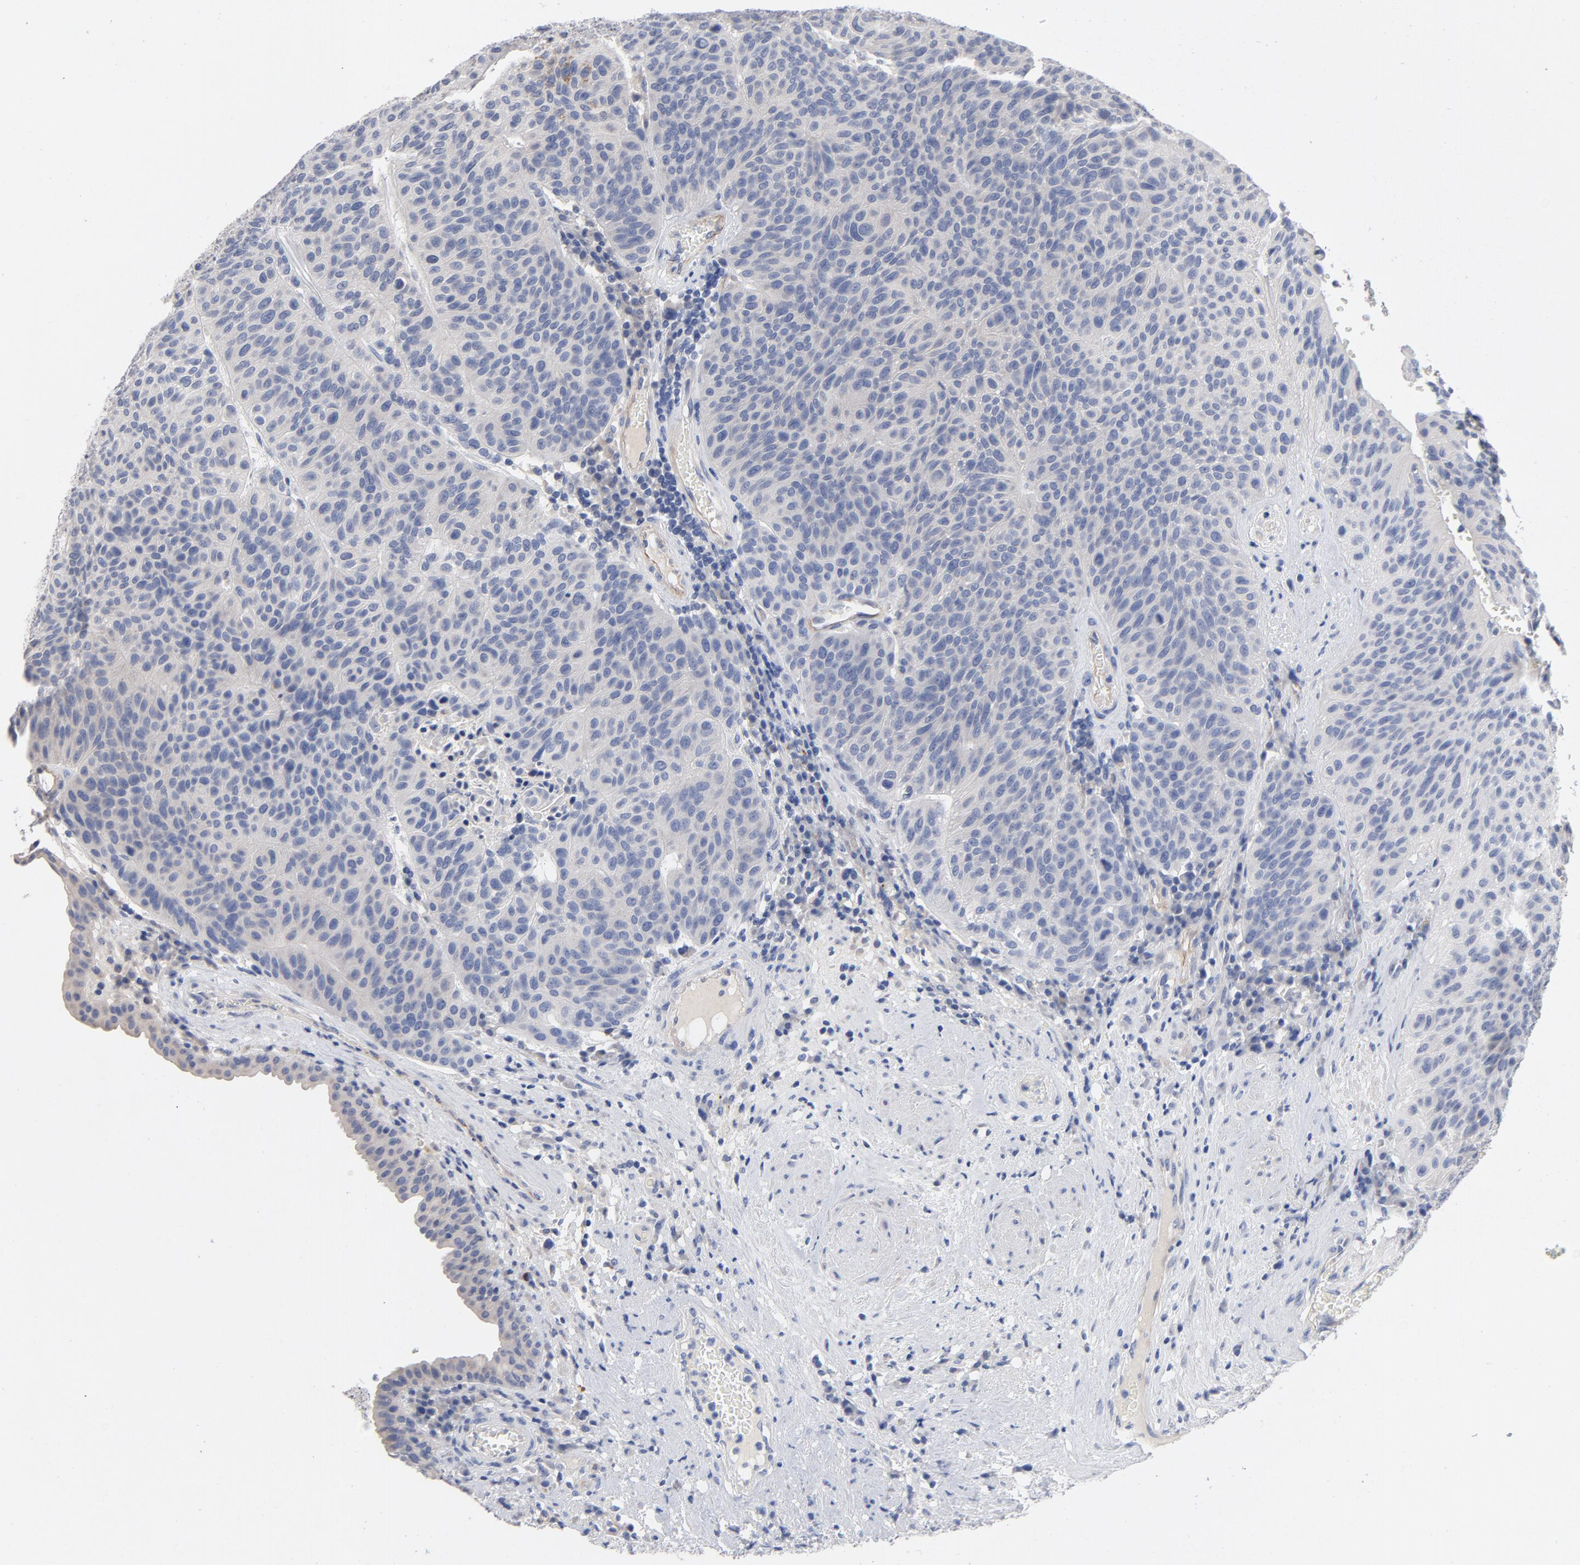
{"staining": {"intensity": "negative", "quantity": "none", "location": "none"}, "tissue": "urothelial cancer", "cell_type": "Tumor cells", "image_type": "cancer", "snomed": [{"axis": "morphology", "description": "Urothelial carcinoma, High grade"}, {"axis": "topography", "description": "Urinary bladder"}], "caption": "An immunohistochemistry (IHC) histopathology image of high-grade urothelial carcinoma is shown. There is no staining in tumor cells of high-grade urothelial carcinoma.", "gene": "CCDC134", "patient": {"sex": "male", "age": 66}}